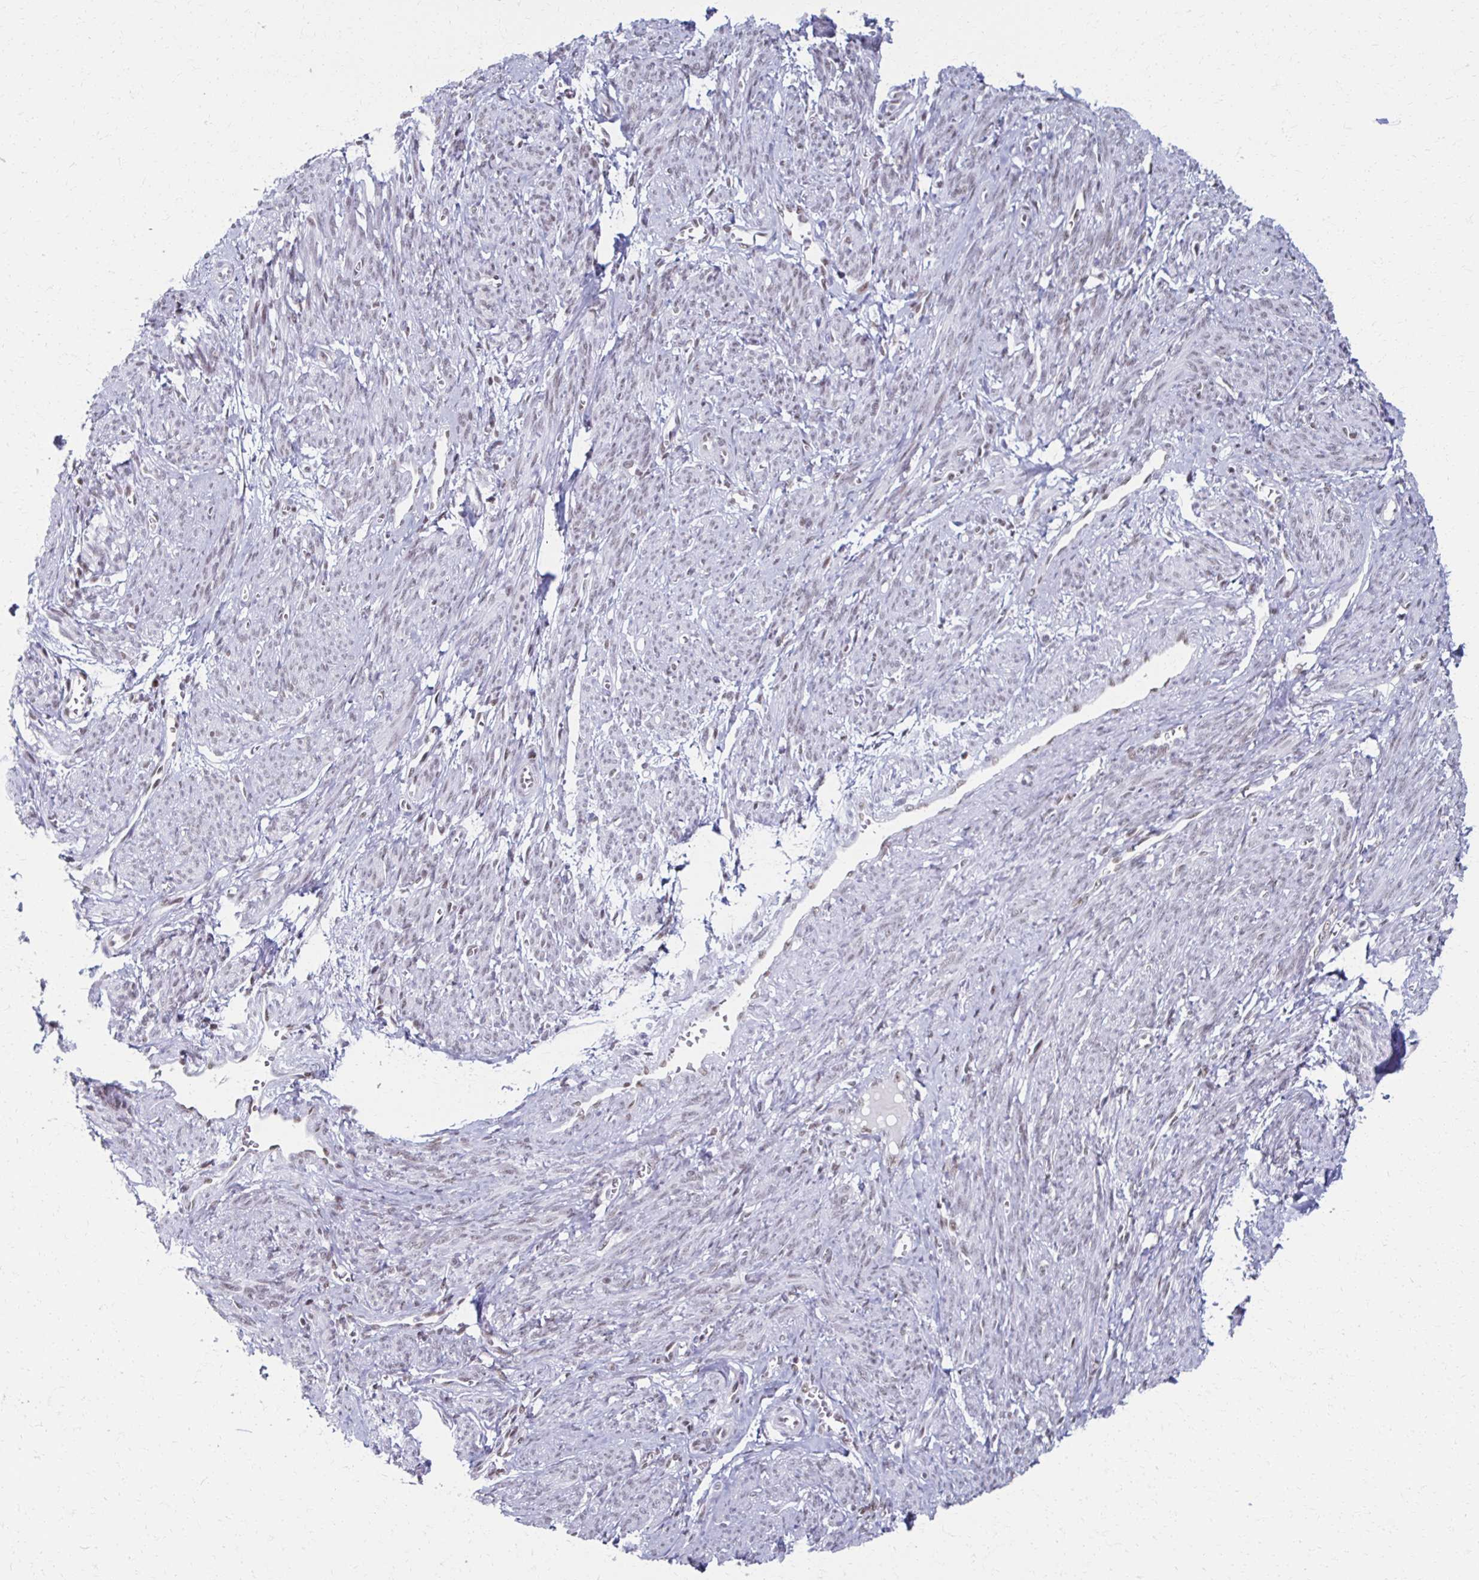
{"staining": {"intensity": "negative", "quantity": "none", "location": "none"}, "tissue": "smooth muscle", "cell_type": "Smooth muscle cells", "image_type": "normal", "snomed": [{"axis": "morphology", "description": "Normal tissue, NOS"}, {"axis": "topography", "description": "Smooth muscle"}], "caption": "Immunohistochemical staining of benign human smooth muscle shows no significant staining in smooth muscle cells.", "gene": "IRF7", "patient": {"sex": "female", "age": 65}}